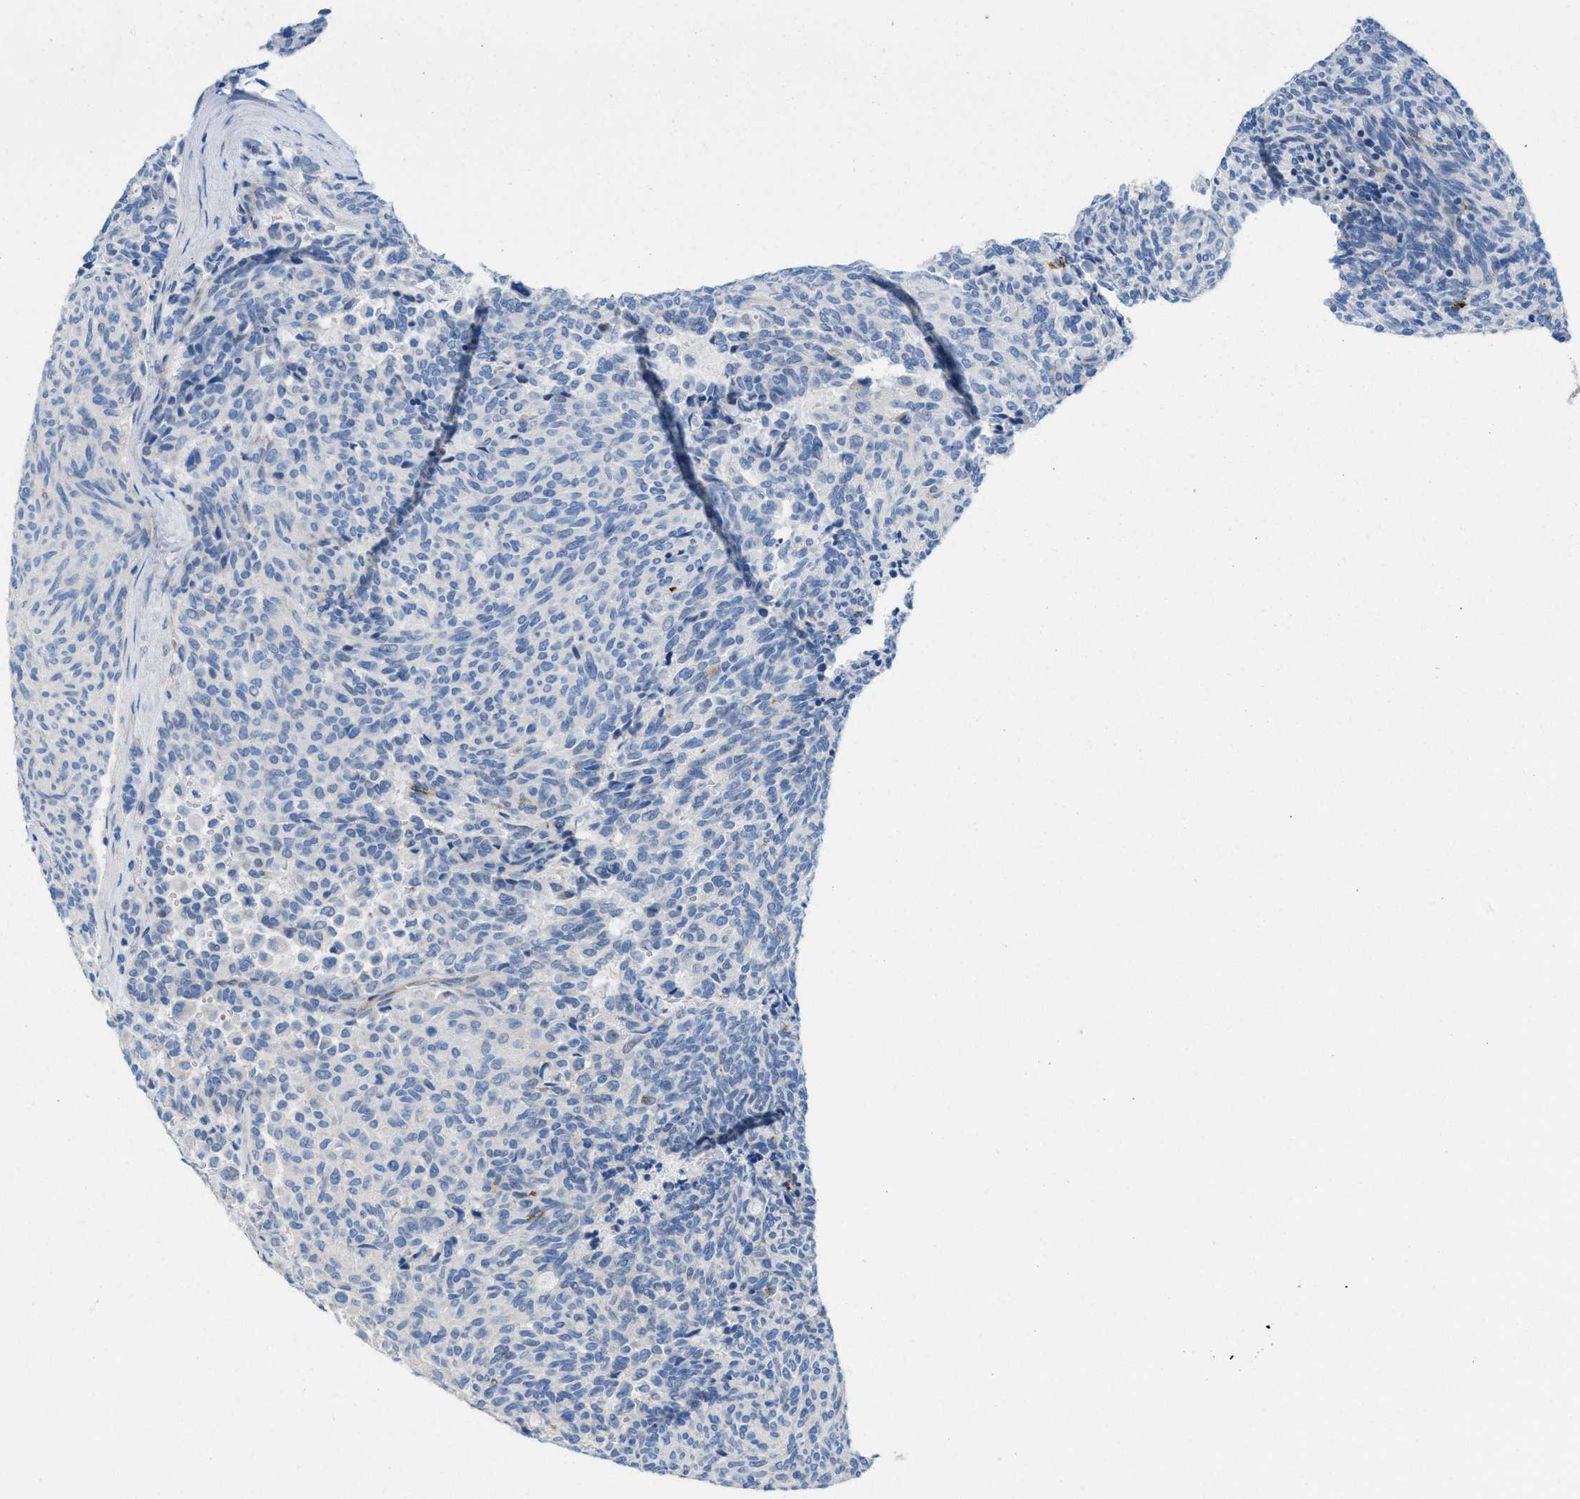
{"staining": {"intensity": "negative", "quantity": "none", "location": "none"}, "tissue": "carcinoid", "cell_type": "Tumor cells", "image_type": "cancer", "snomed": [{"axis": "morphology", "description": "Carcinoid, malignant, NOS"}, {"axis": "topography", "description": "Lung"}], "caption": "Immunohistochemical staining of human malignant carcinoid displays no significant staining in tumor cells.", "gene": "MPP3", "patient": {"sex": "male", "age": 30}}